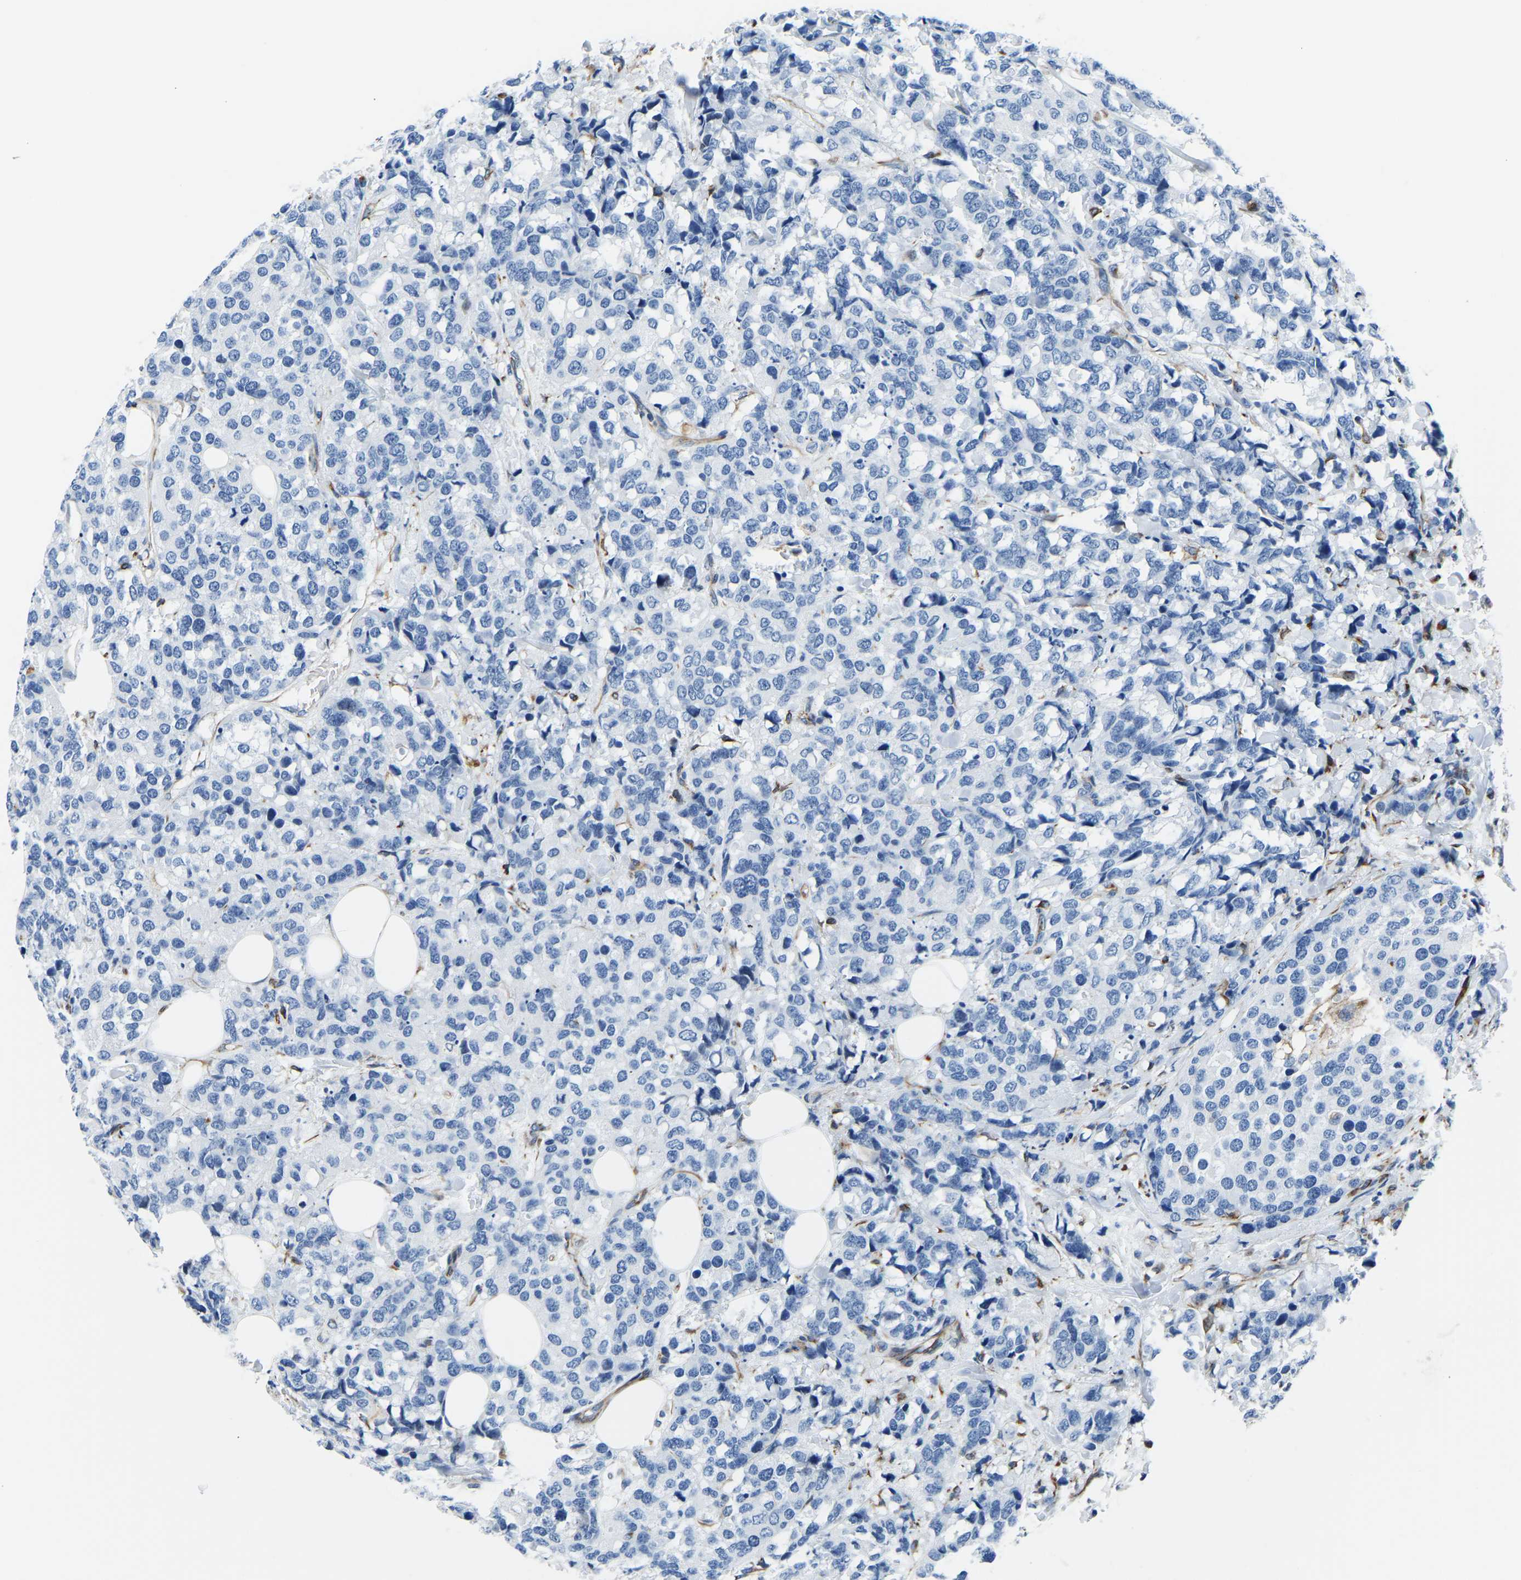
{"staining": {"intensity": "negative", "quantity": "none", "location": "none"}, "tissue": "breast cancer", "cell_type": "Tumor cells", "image_type": "cancer", "snomed": [{"axis": "morphology", "description": "Lobular carcinoma"}, {"axis": "topography", "description": "Breast"}], "caption": "DAB (3,3'-diaminobenzidine) immunohistochemical staining of breast cancer reveals no significant positivity in tumor cells.", "gene": "MS4A3", "patient": {"sex": "female", "age": 59}}